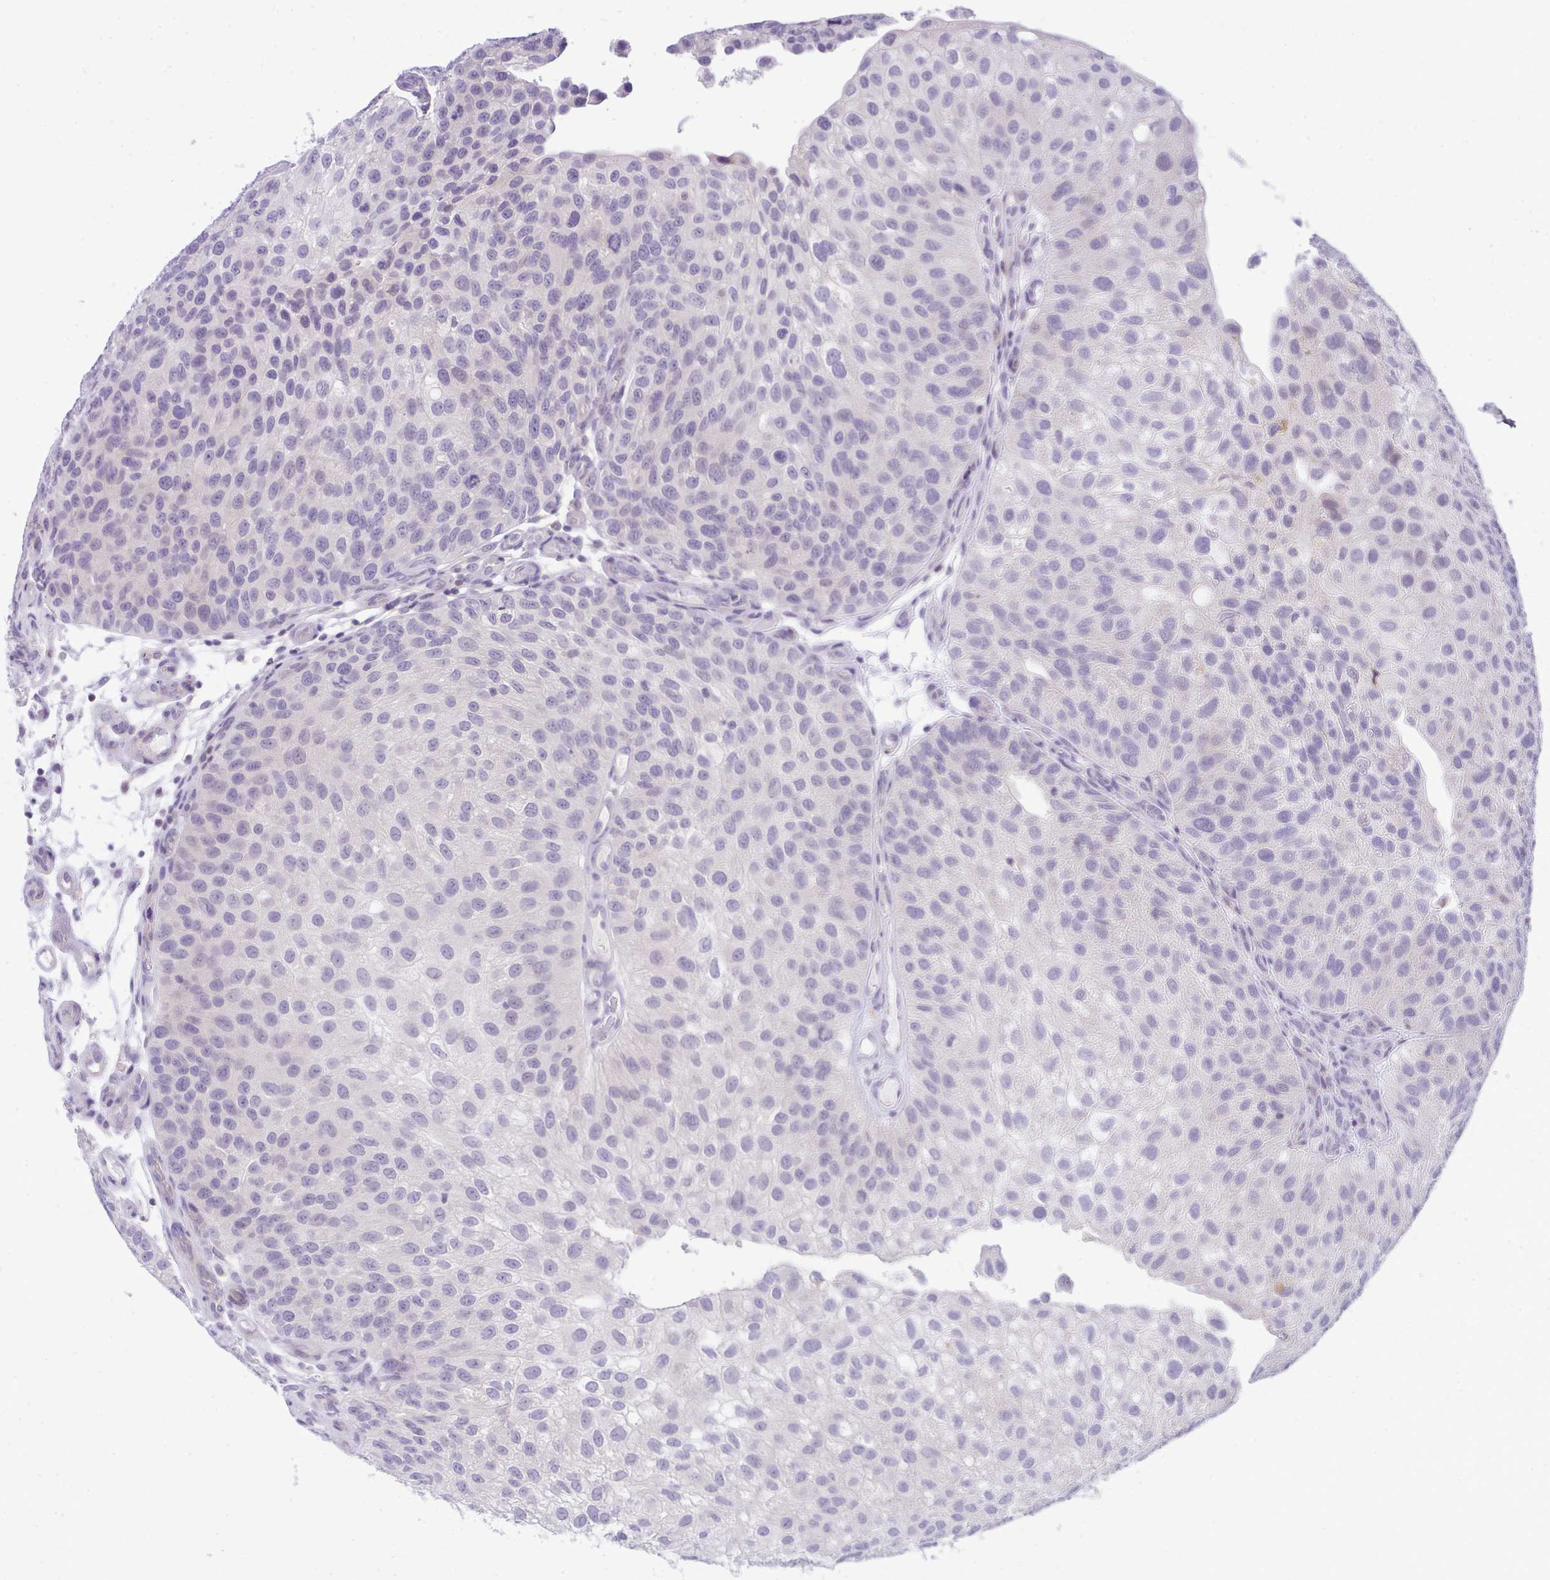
{"staining": {"intensity": "negative", "quantity": "none", "location": "none"}, "tissue": "urothelial cancer", "cell_type": "Tumor cells", "image_type": "cancer", "snomed": [{"axis": "morphology", "description": "Urothelial carcinoma, NOS"}, {"axis": "topography", "description": "Urinary bladder"}], "caption": "High magnification brightfield microscopy of transitional cell carcinoma stained with DAB (3,3'-diaminobenzidine) (brown) and counterstained with hematoxylin (blue): tumor cells show no significant staining.", "gene": "VPS4B", "patient": {"sex": "male", "age": 87}}